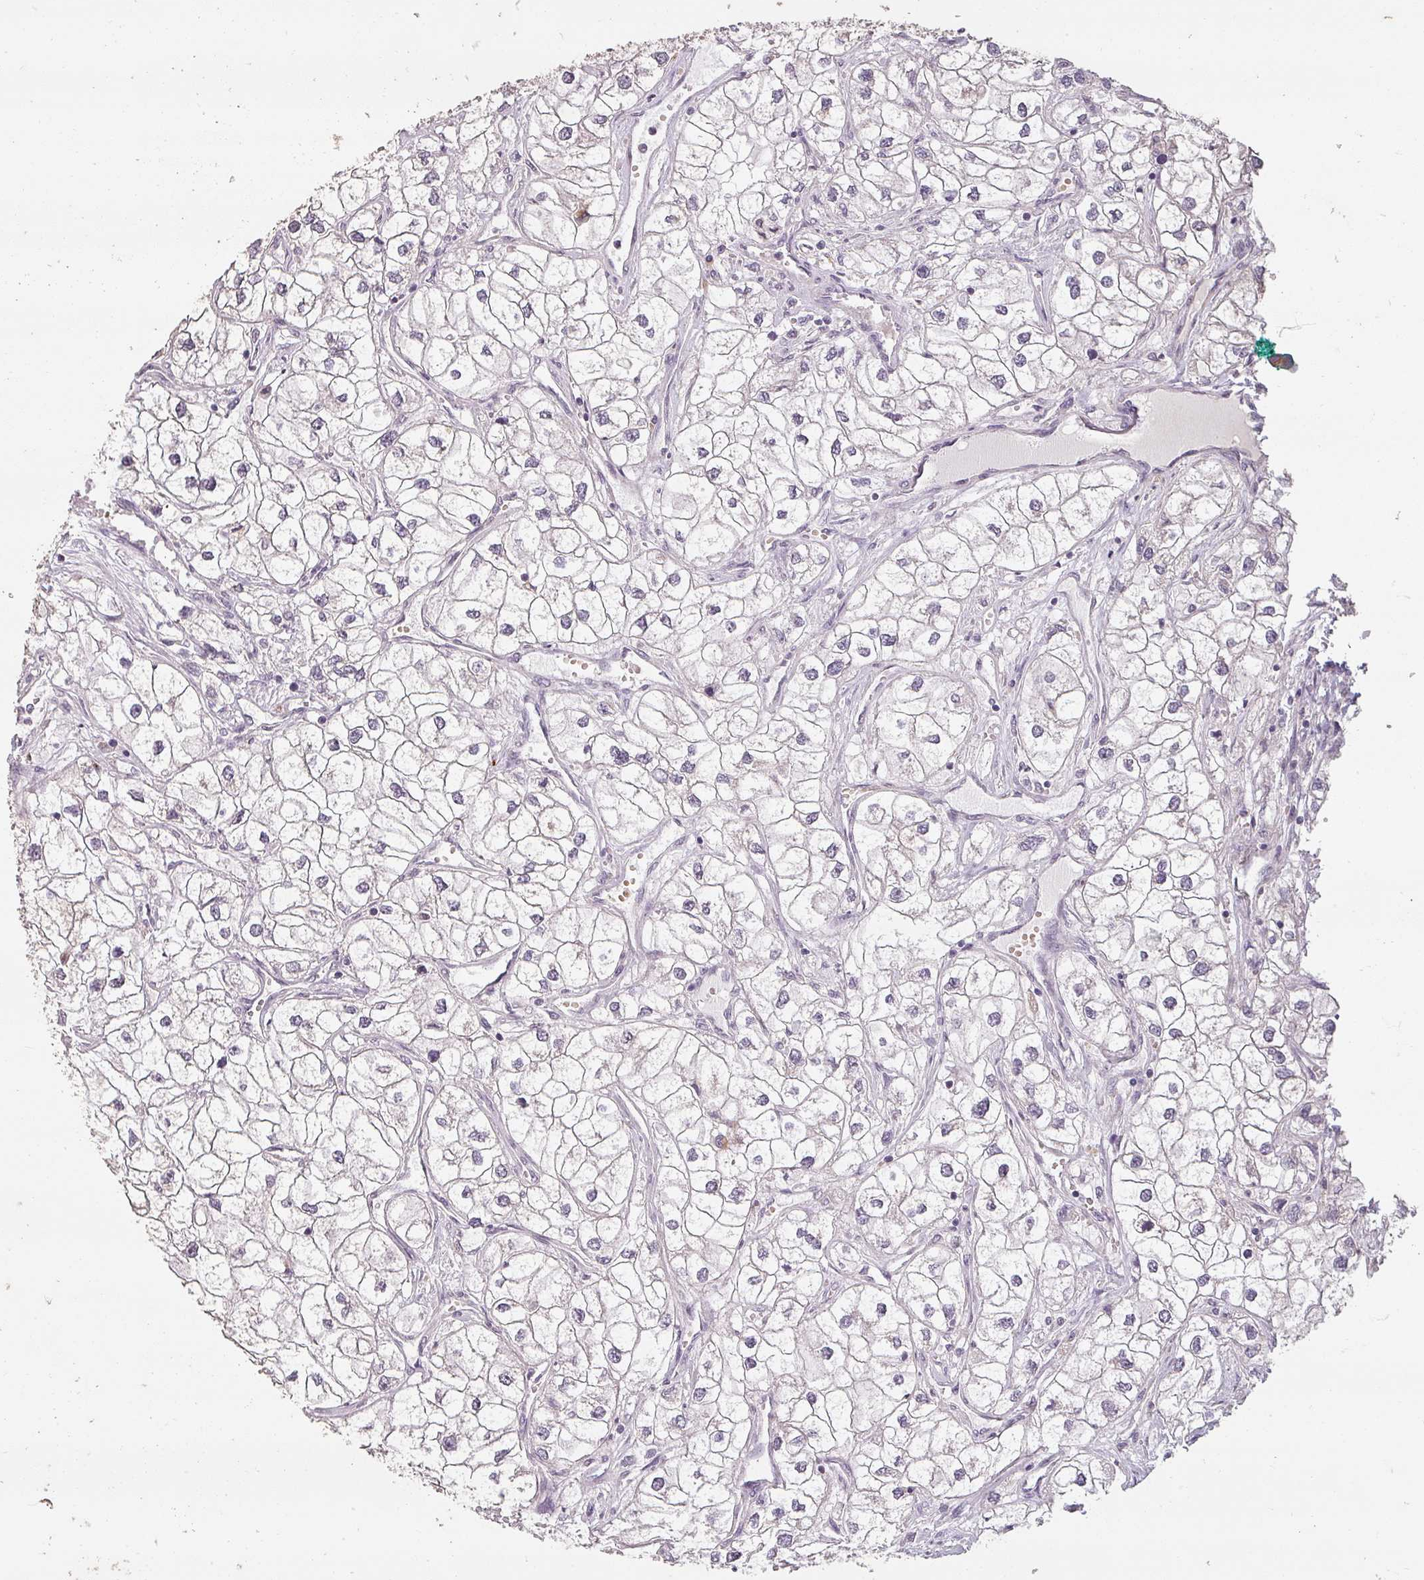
{"staining": {"intensity": "negative", "quantity": "none", "location": "none"}, "tissue": "renal cancer", "cell_type": "Tumor cells", "image_type": "cancer", "snomed": [{"axis": "morphology", "description": "Adenocarcinoma, NOS"}, {"axis": "topography", "description": "Kidney"}], "caption": "The histopathology image demonstrates no staining of tumor cells in adenocarcinoma (renal).", "gene": "LYPLA1", "patient": {"sex": "male", "age": 59}}